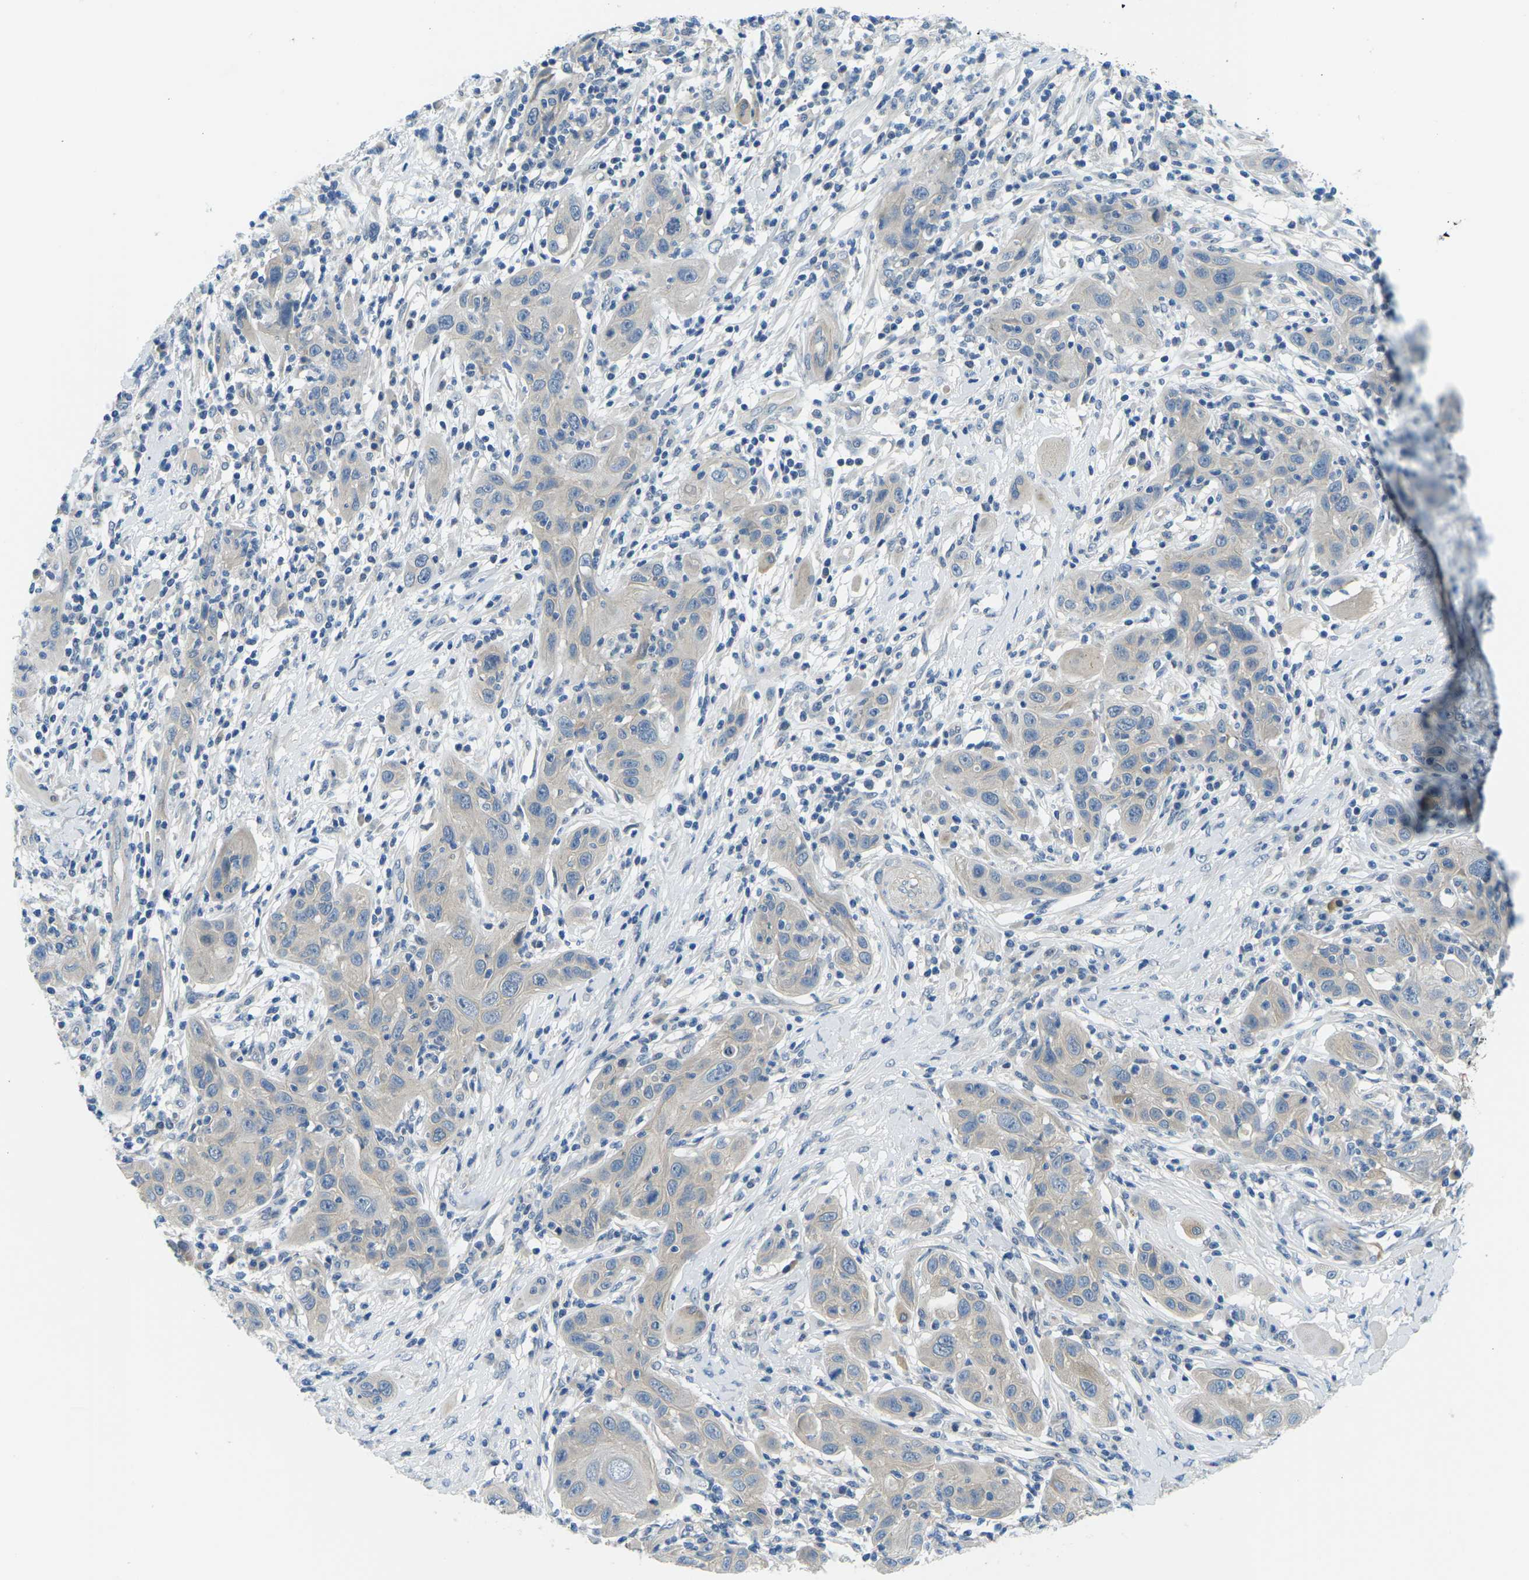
{"staining": {"intensity": "negative", "quantity": "none", "location": "none"}, "tissue": "skin cancer", "cell_type": "Tumor cells", "image_type": "cancer", "snomed": [{"axis": "morphology", "description": "Squamous cell carcinoma, NOS"}, {"axis": "topography", "description": "Skin"}], "caption": "Human skin squamous cell carcinoma stained for a protein using immunohistochemistry (IHC) reveals no positivity in tumor cells.", "gene": "CTNND1", "patient": {"sex": "female", "age": 88}}